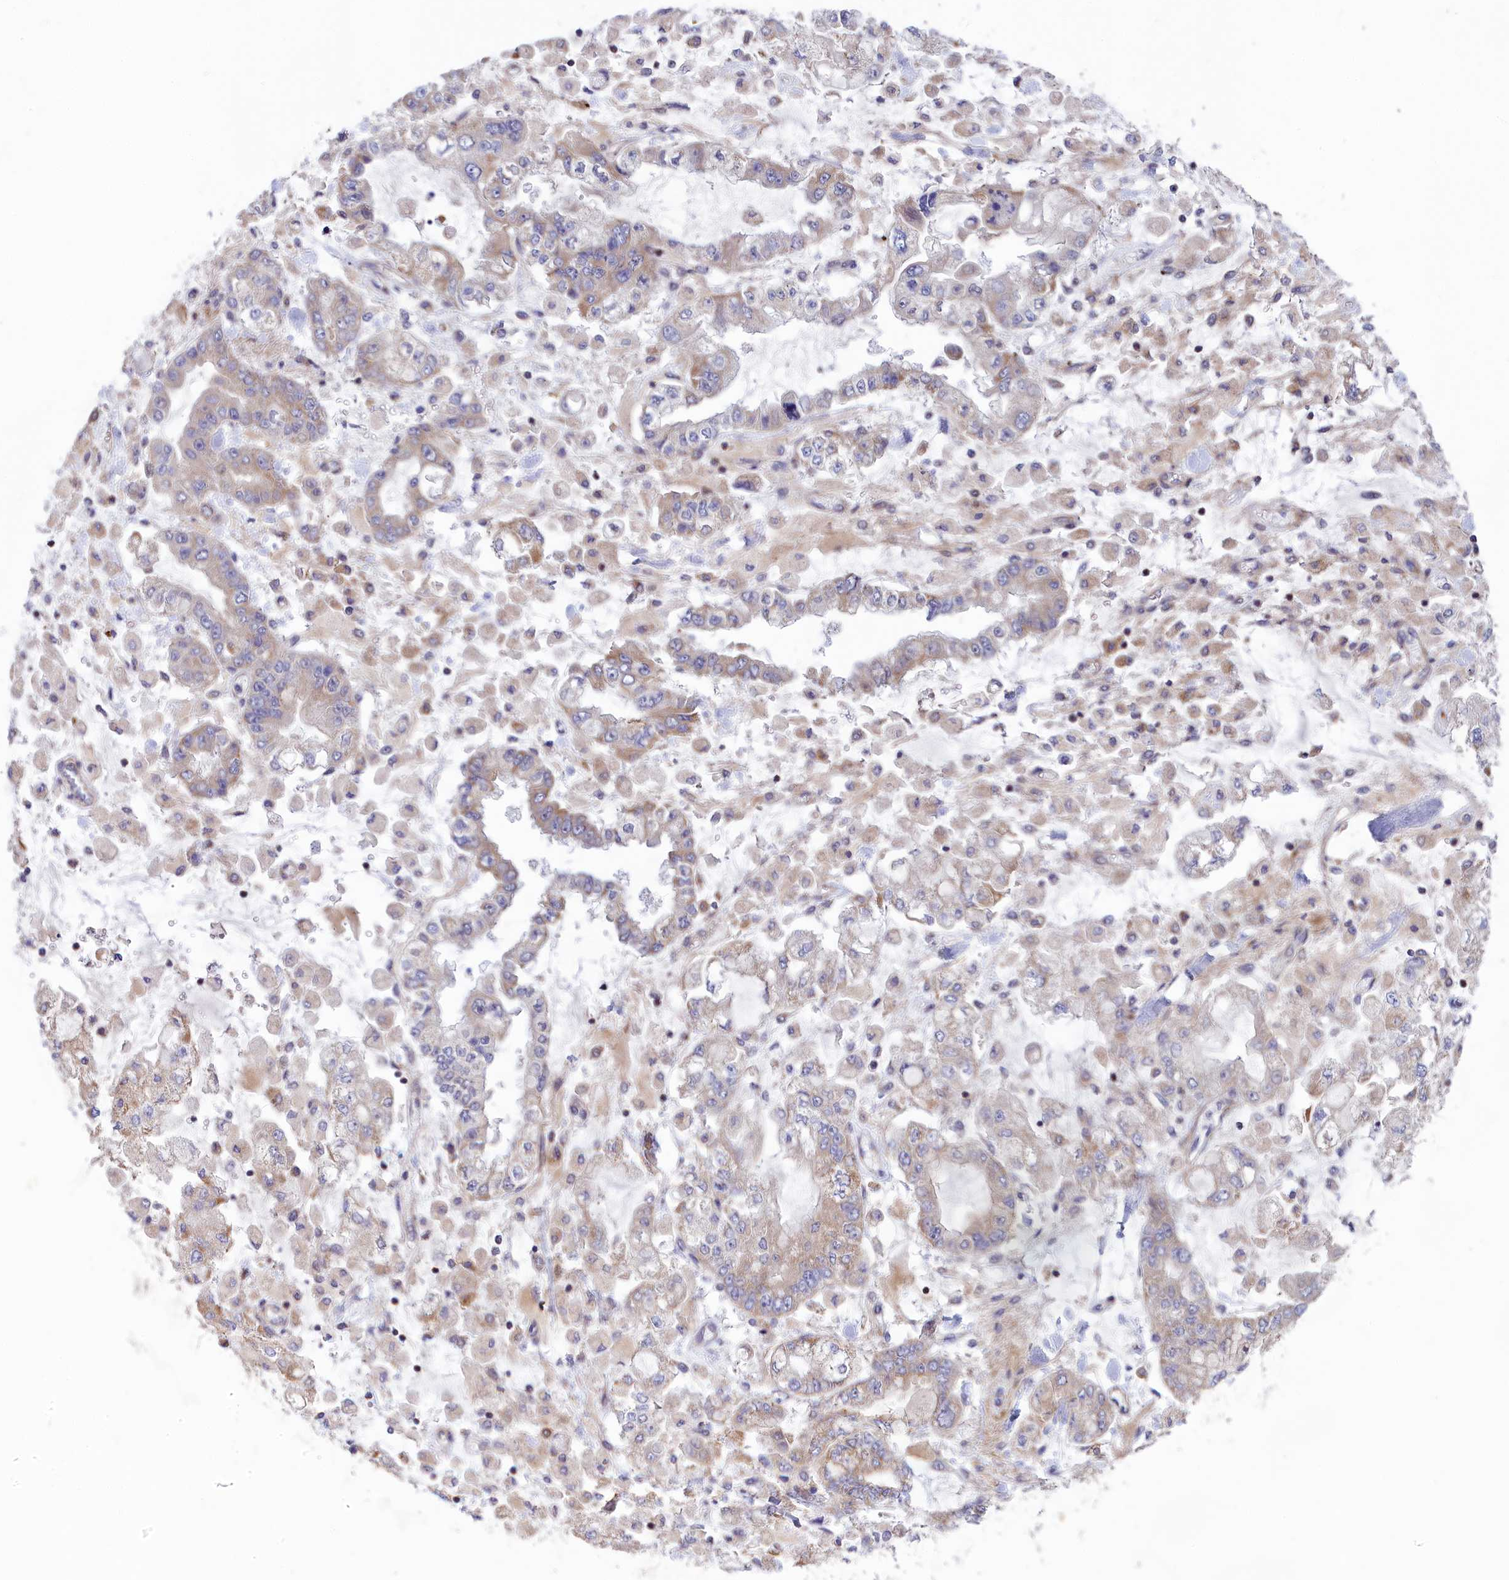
{"staining": {"intensity": "weak", "quantity": "<25%", "location": "cytoplasmic/membranous"}, "tissue": "stomach cancer", "cell_type": "Tumor cells", "image_type": "cancer", "snomed": [{"axis": "morphology", "description": "Normal tissue, NOS"}, {"axis": "morphology", "description": "Adenocarcinoma, NOS"}, {"axis": "topography", "description": "Stomach, upper"}, {"axis": "topography", "description": "Stomach"}], "caption": "High power microscopy histopathology image of an immunohistochemistry photomicrograph of stomach adenocarcinoma, revealing no significant staining in tumor cells. (DAB immunohistochemistry visualized using brightfield microscopy, high magnification).", "gene": "BLTP2", "patient": {"sex": "male", "age": 76}}